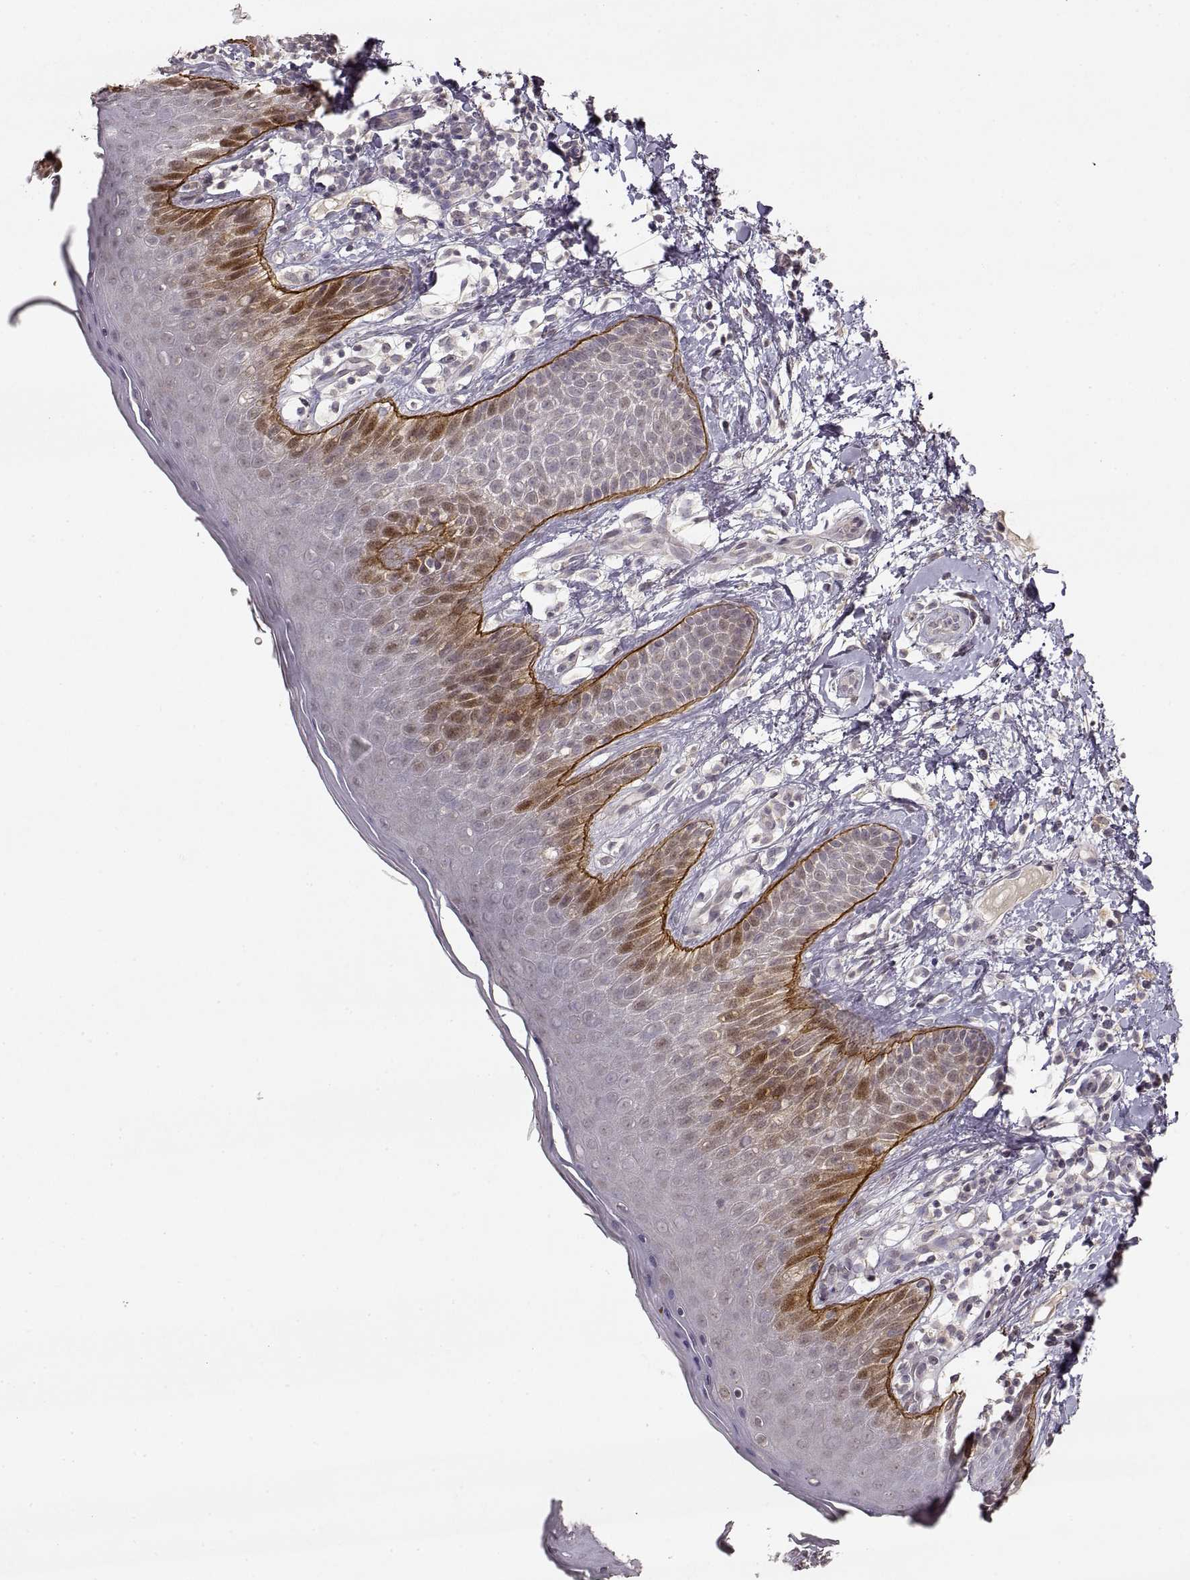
{"staining": {"intensity": "strong", "quantity": "<25%", "location": "cytoplasmic/membranous,nuclear"}, "tissue": "skin", "cell_type": "Epidermal cells", "image_type": "normal", "snomed": [{"axis": "morphology", "description": "Normal tissue, NOS"}, {"axis": "topography", "description": "Anal"}], "caption": "Immunohistochemical staining of unremarkable human skin reveals <25% levels of strong cytoplasmic/membranous,nuclear protein expression in about <25% of epidermal cells.", "gene": "LAMC2", "patient": {"sex": "male", "age": 36}}